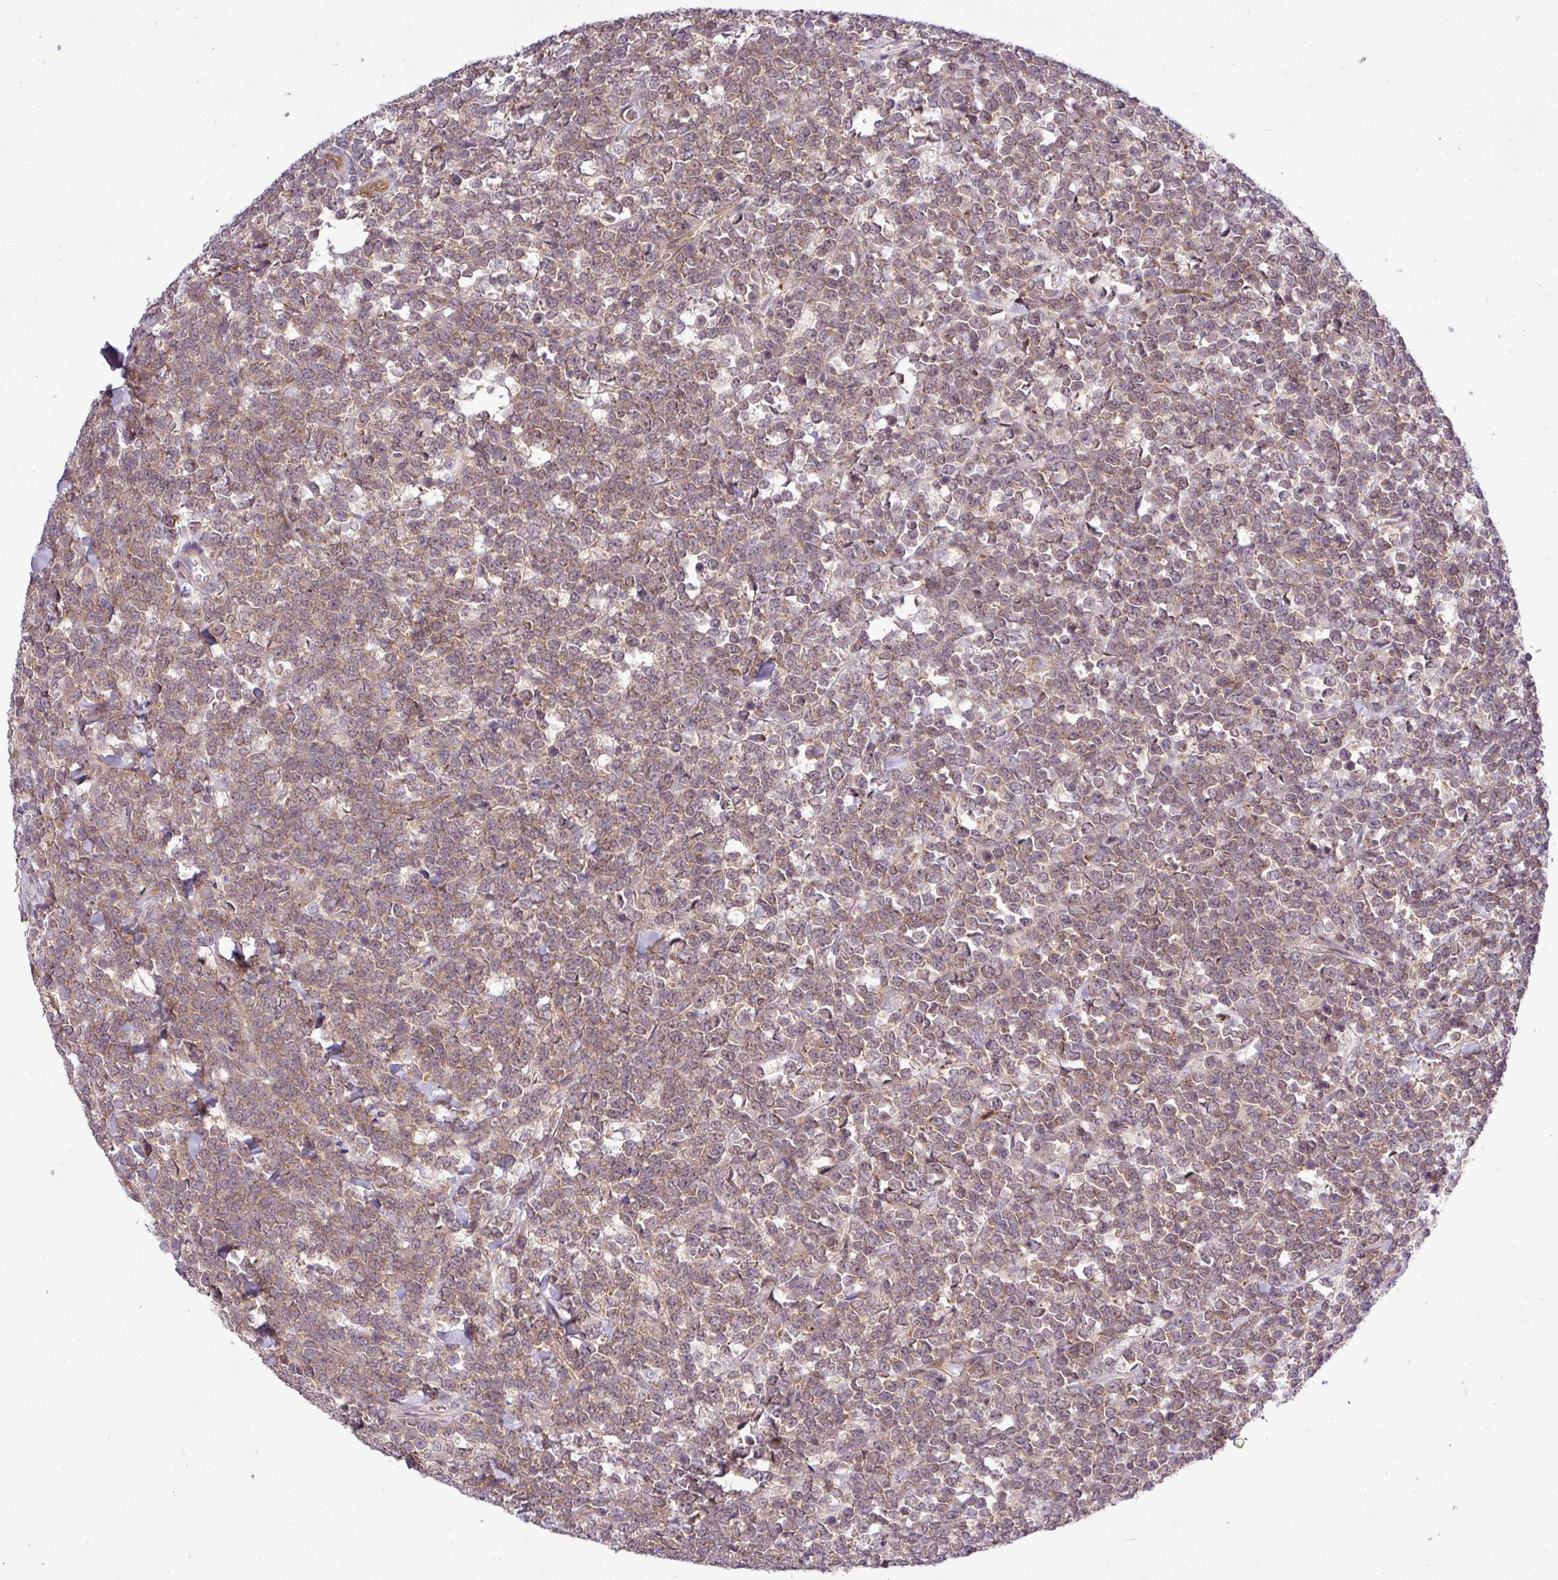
{"staining": {"intensity": "moderate", "quantity": ">75%", "location": "cytoplasmic/membranous,nuclear"}, "tissue": "lymphoma", "cell_type": "Tumor cells", "image_type": "cancer", "snomed": [{"axis": "morphology", "description": "Malignant lymphoma, non-Hodgkin's type, High grade"}, {"axis": "topography", "description": "Small intestine"}, {"axis": "topography", "description": "Colon"}], "caption": "Moderate cytoplasmic/membranous and nuclear positivity is appreciated in approximately >75% of tumor cells in lymphoma.", "gene": "CARHSP1", "patient": {"sex": "male", "age": 8}}